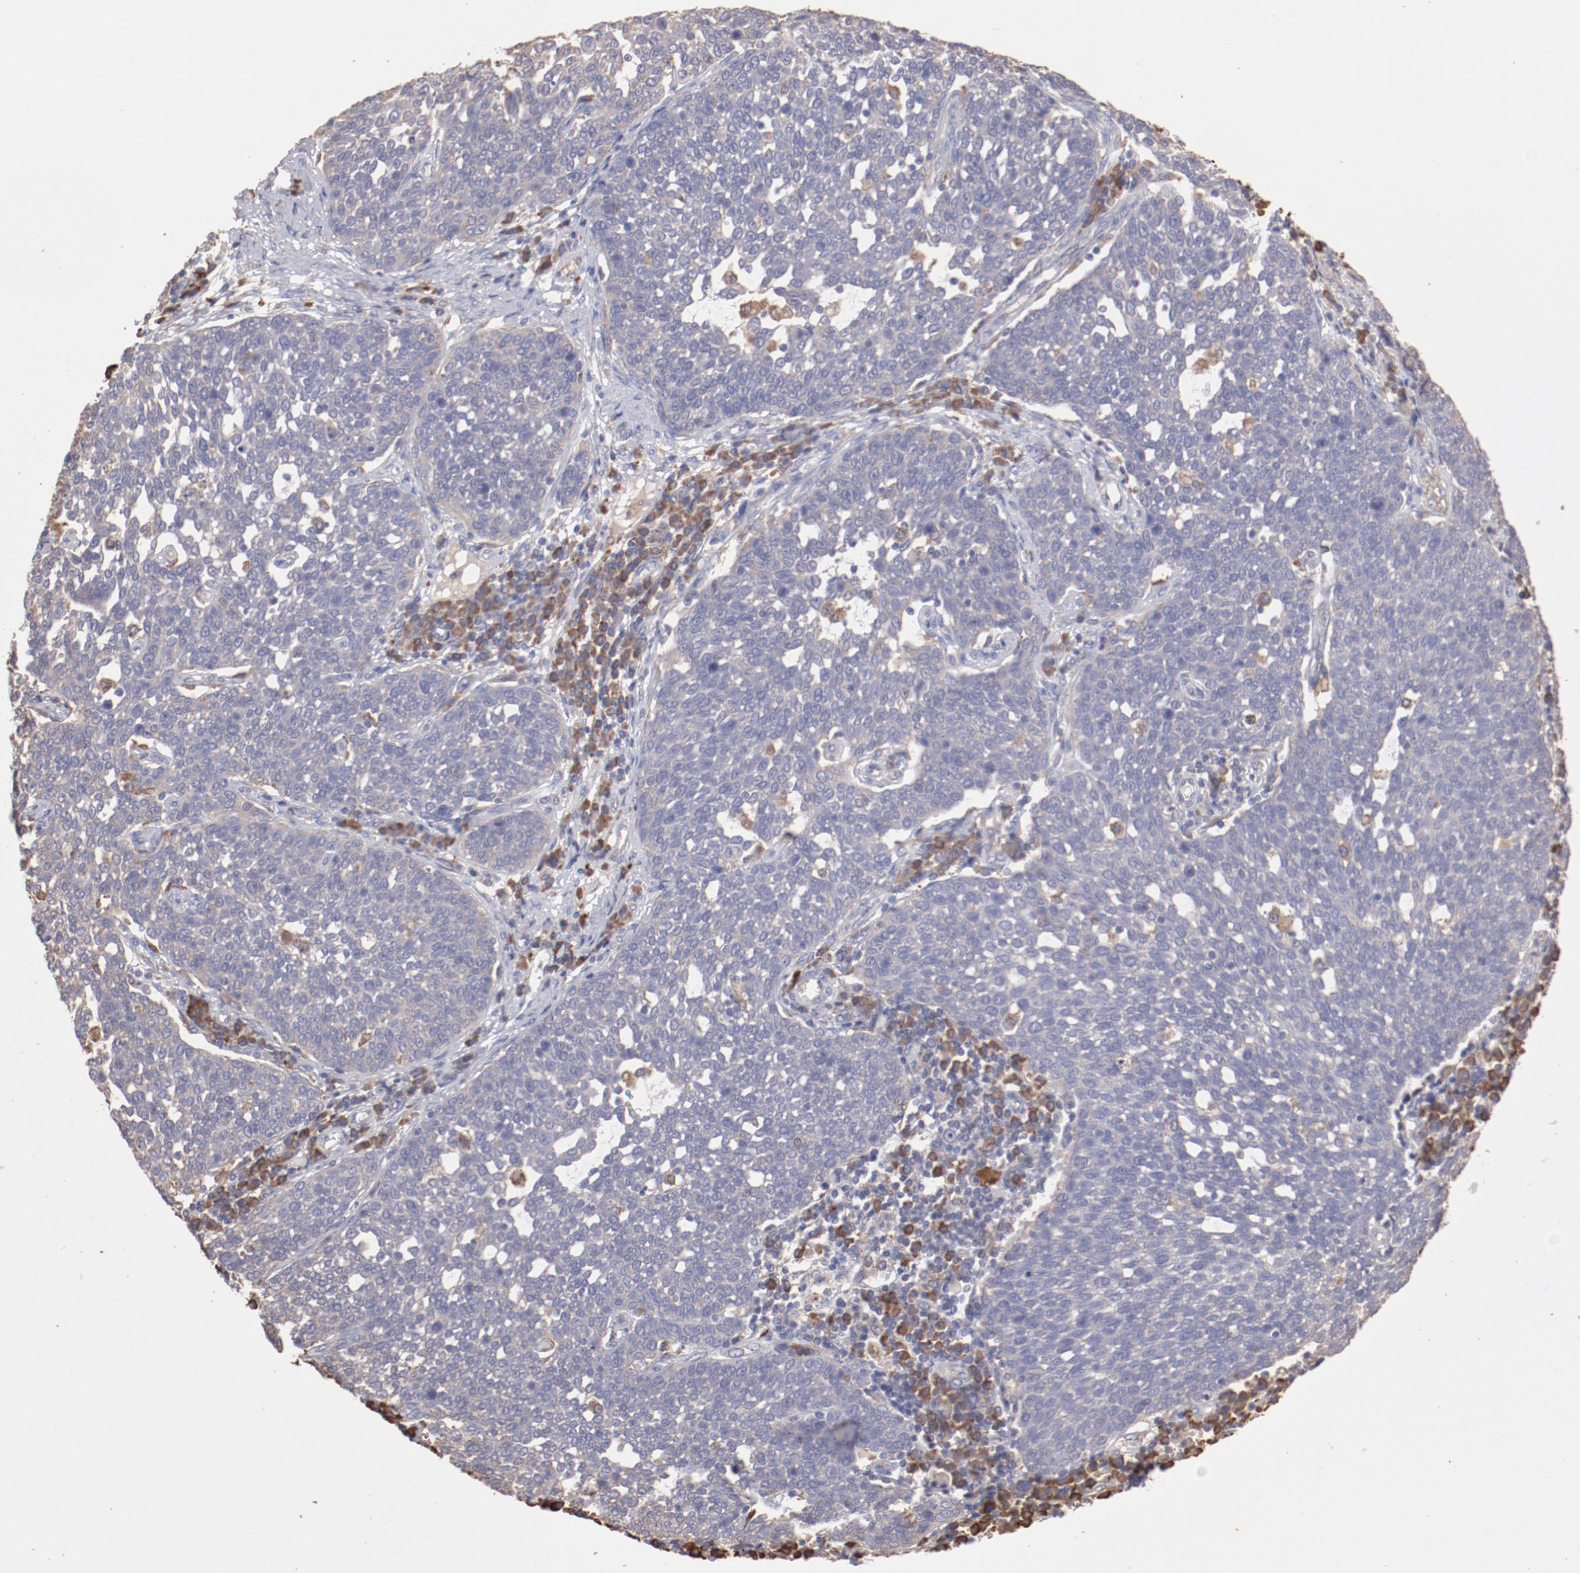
{"staining": {"intensity": "weak", "quantity": "<25%", "location": "cytoplasmic/membranous"}, "tissue": "cervical cancer", "cell_type": "Tumor cells", "image_type": "cancer", "snomed": [{"axis": "morphology", "description": "Squamous cell carcinoma, NOS"}, {"axis": "topography", "description": "Cervix"}], "caption": "High power microscopy image of an immunohistochemistry image of cervical cancer, revealing no significant positivity in tumor cells.", "gene": "NFKBIE", "patient": {"sex": "female", "age": 34}}